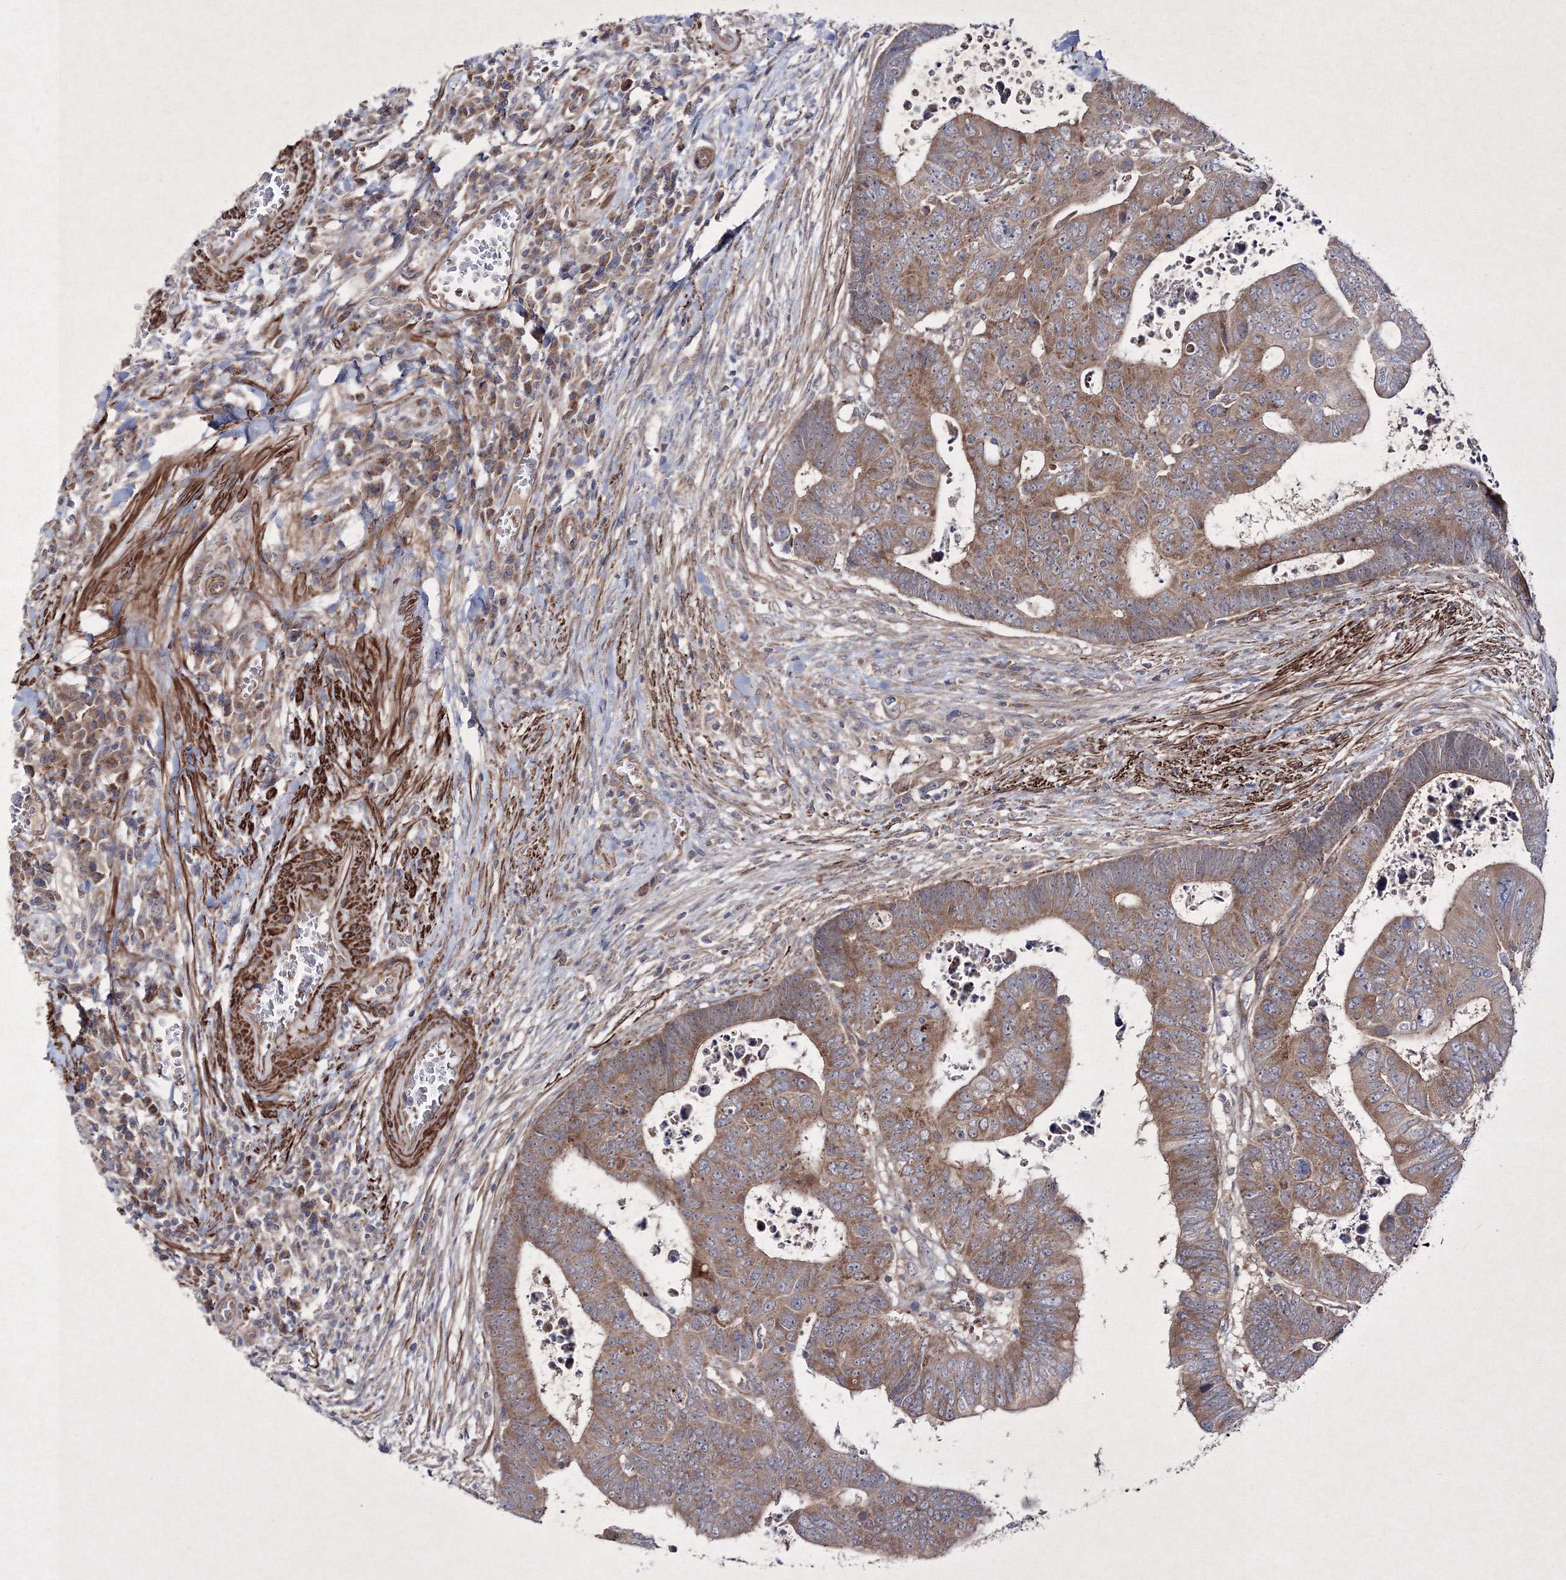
{"staining": {"intensity": "strong", "quantity": ">75%", "location": "cytoplasmic/membranous"}, "tissue": "colorectal cancer", "cell_type": "Tumor cells", "image_type": "cancer", "snomed": [{"axis": "morphology", "description": "Normal tissue, NOS"}, {"axis": "morphology", "description": "Adenocarcinoma, NOS"}, {"axis": "topography", "description": "Rectum"}], "caption": "A high amount of strong cytoplasmic/membranous staining is appreciated in about >75% of tumor cells in colorectal cancer tissue.", "gene": "GFM1", "patient": {"sex": "female", "age": 65}}